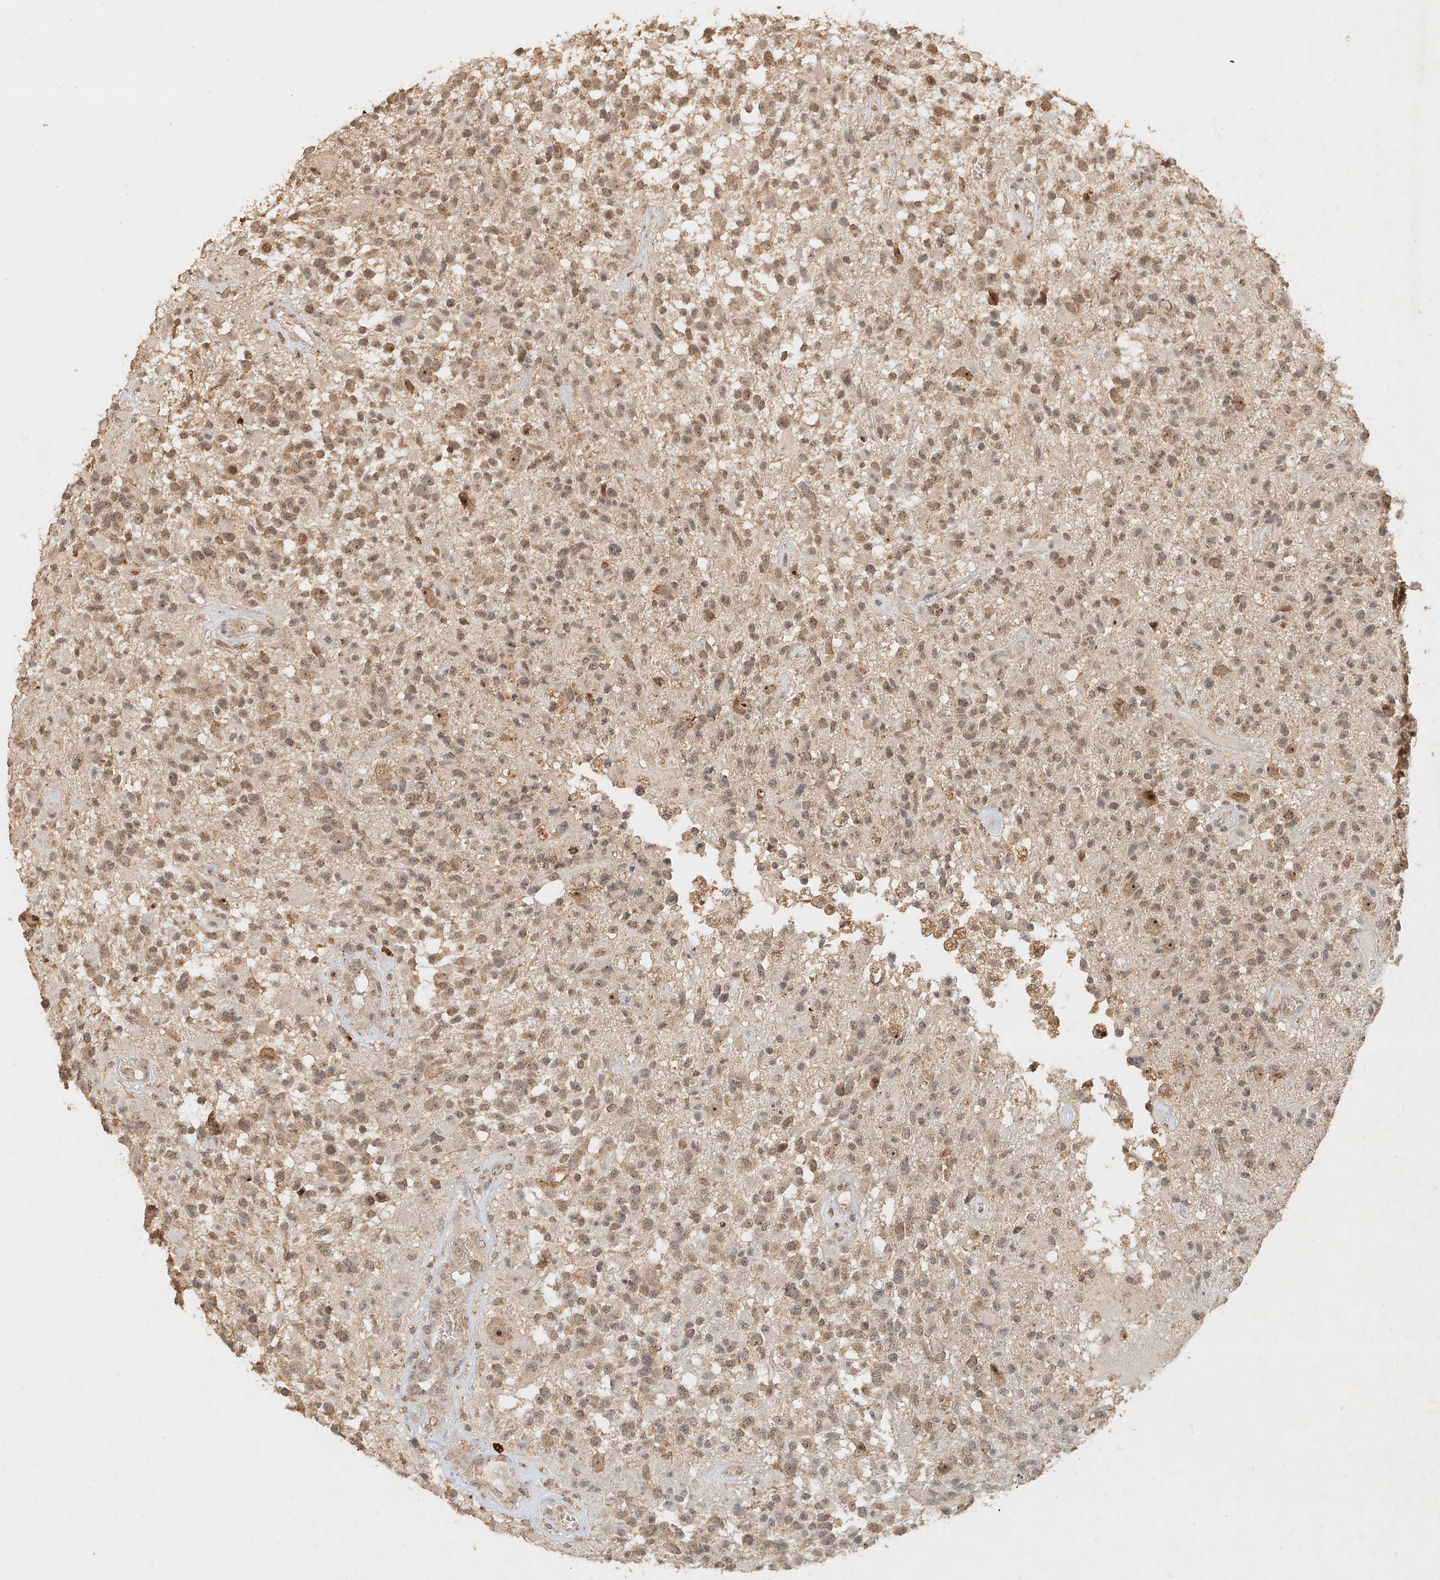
{"staining": {"intensity": "moderate", "quantity": ">75%", "location": "cytoplasmic/membranous"}, "tissue": "glioma", "cell_type": "Tumor cells", "image_type": "cancer", "snomed": [{"axis": "morphology", "description": "Glioma, malignant, High grade"}, {"axis": "morphology", "description": "Glioblastoma, NOS"}, {"axis": "topography", "description": "Brain"}], "caption": "Human glioma stained with a brown dye displays moderate cytoplasmic/membranous positive expression in about >75% of tumor cells.", "gene": "CXorf58", "patient": {"sex": "male", "age": 60}}